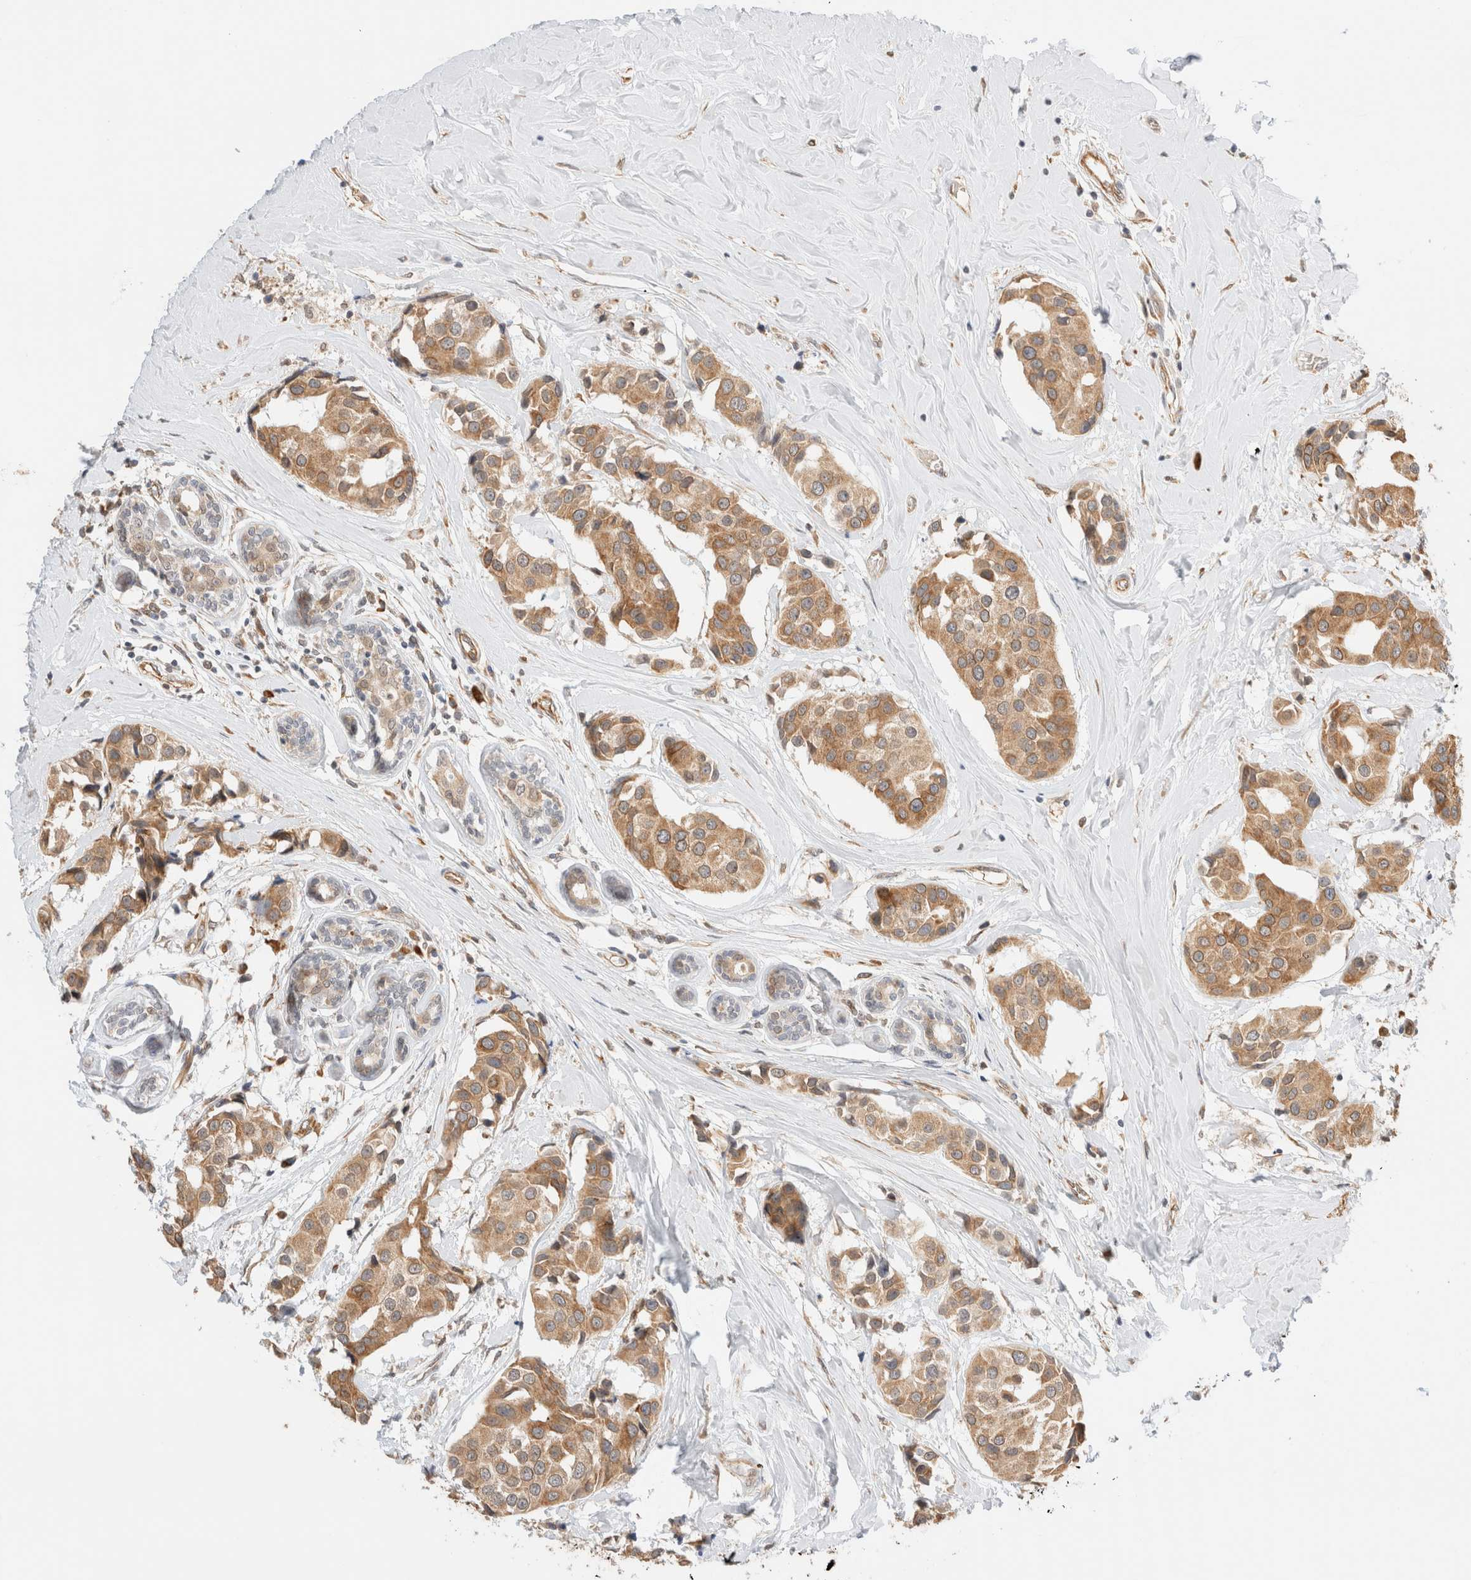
{"staining": {"intensity": "moderate", "quantity": ">75%", "location": "cytoplasmic/membranous"}, "tissue": "breast cancer", "cell_type": "Tumor cells", "image_type": "cancer", "snomed": [{"axis": "morphology", "description": "Normal tissue, NOS"}, {"axis": "morphology", "description": "Duct carcinoma"}, {"axis": "topography", "description": "Breast"}], "caption": "Immunohistochemical staining of breast infiltrating ductal carcinoma displays medium levels of moderate cytoplasmic/membranous protein expression in about >75% of tumor cells.", "gene": "SYVN1", "patient": {"sex": "female", "age": 39}}